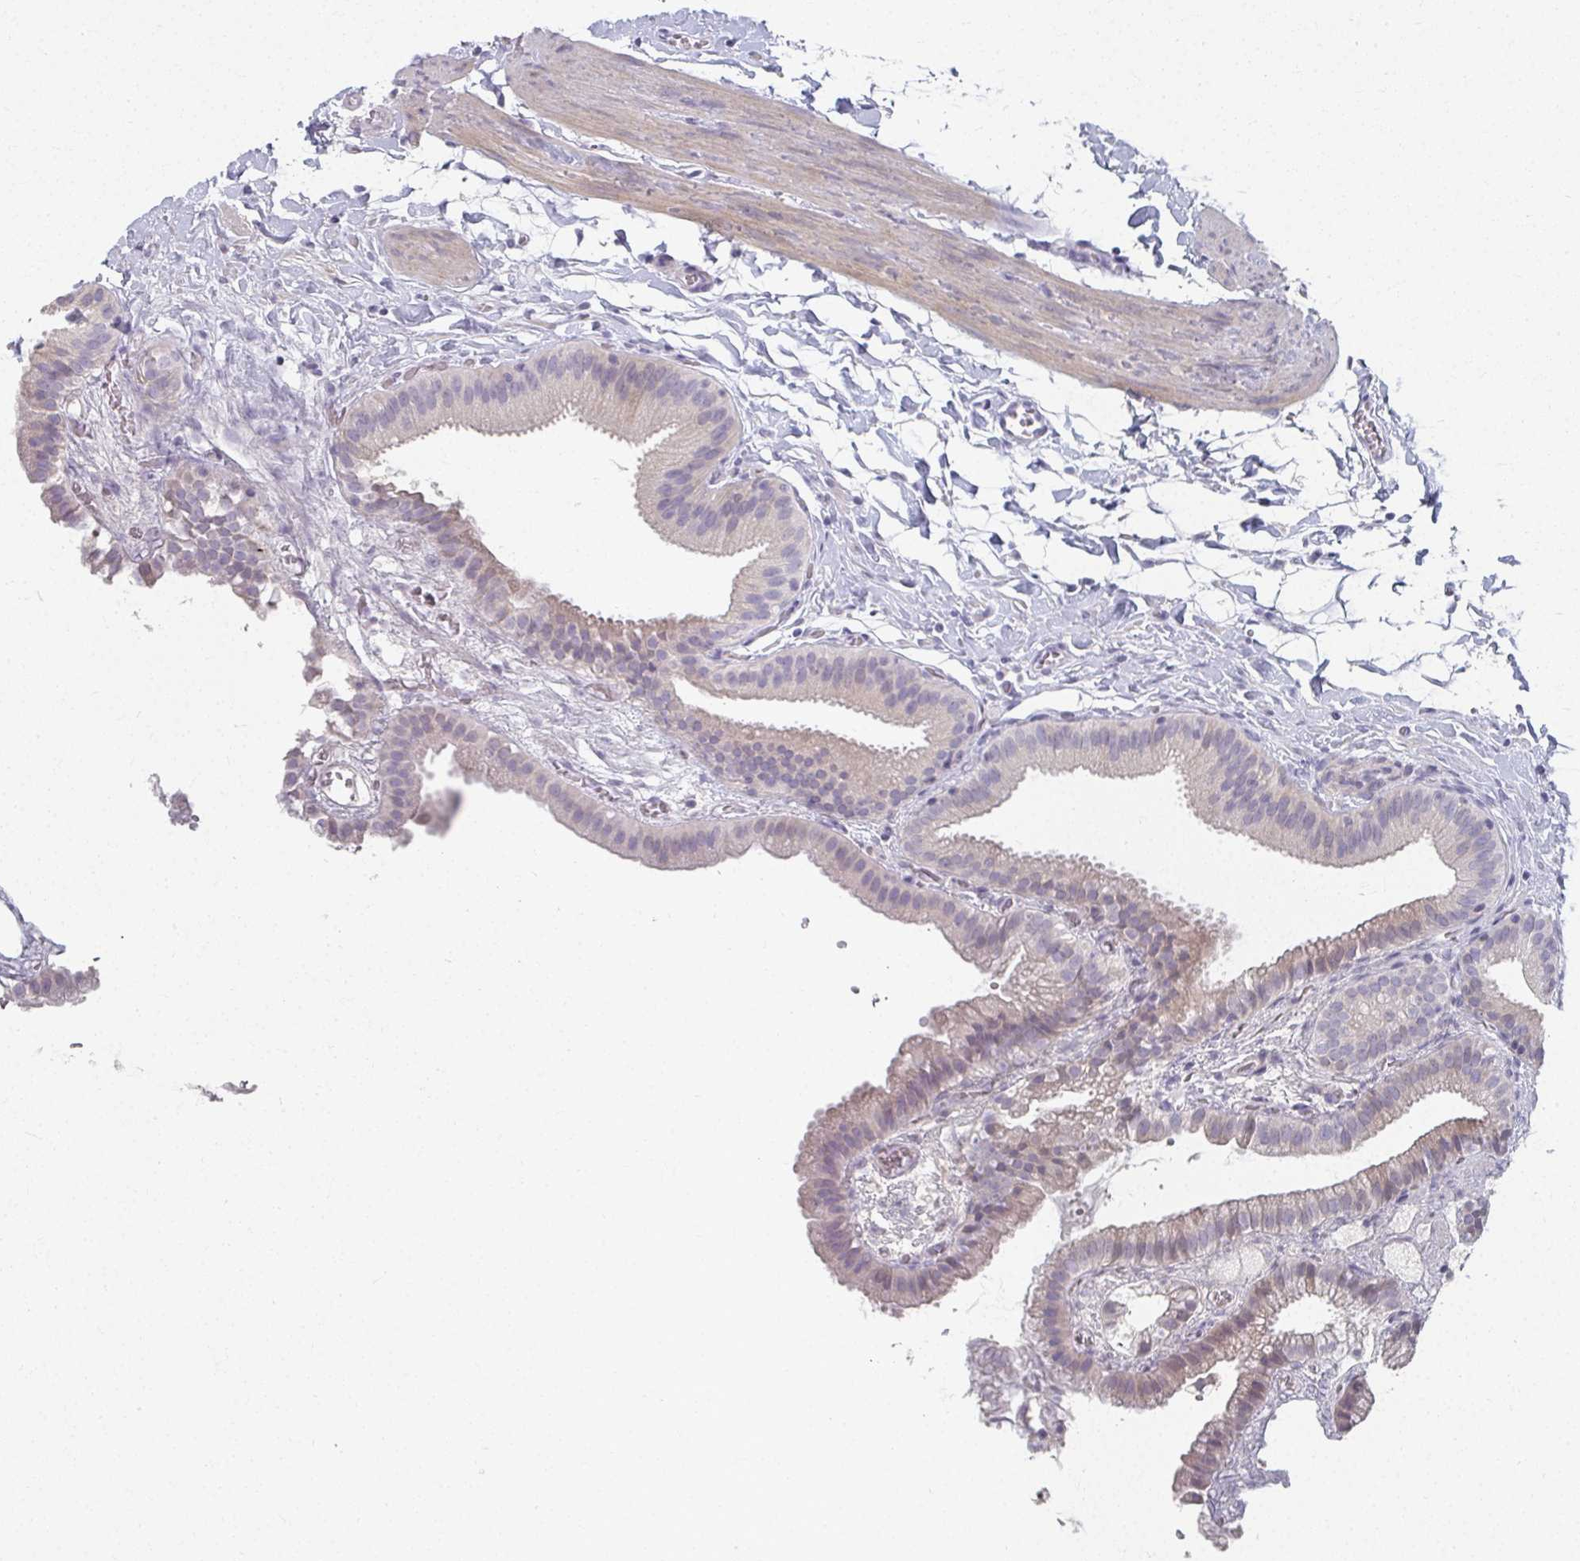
{"staining": {"intensity": "weak", "quantity": "<25%", "location": "cytoplasmic/membranous"}, "tissue": "gallbladder", "cell_type": "Glandular cells", "image_type": "normal", "snomed": [{"axis": "morphology", "description": "Normal tissue, NOS"}, {"axis": "topography", "description": "Gallbladder"}], "caption": "An immunohistochemistry (IHC) photomicrograph of unremarkable gallbladder is shown. There is no staining in glandular cells of gallbladder. (Stains: DAB IHC with hematoxylin counter stain, Microscopy: brightfield microscopy at high magnification).", "gene": "CAMKV", "patient": {"sex": "female", "age": 63}}